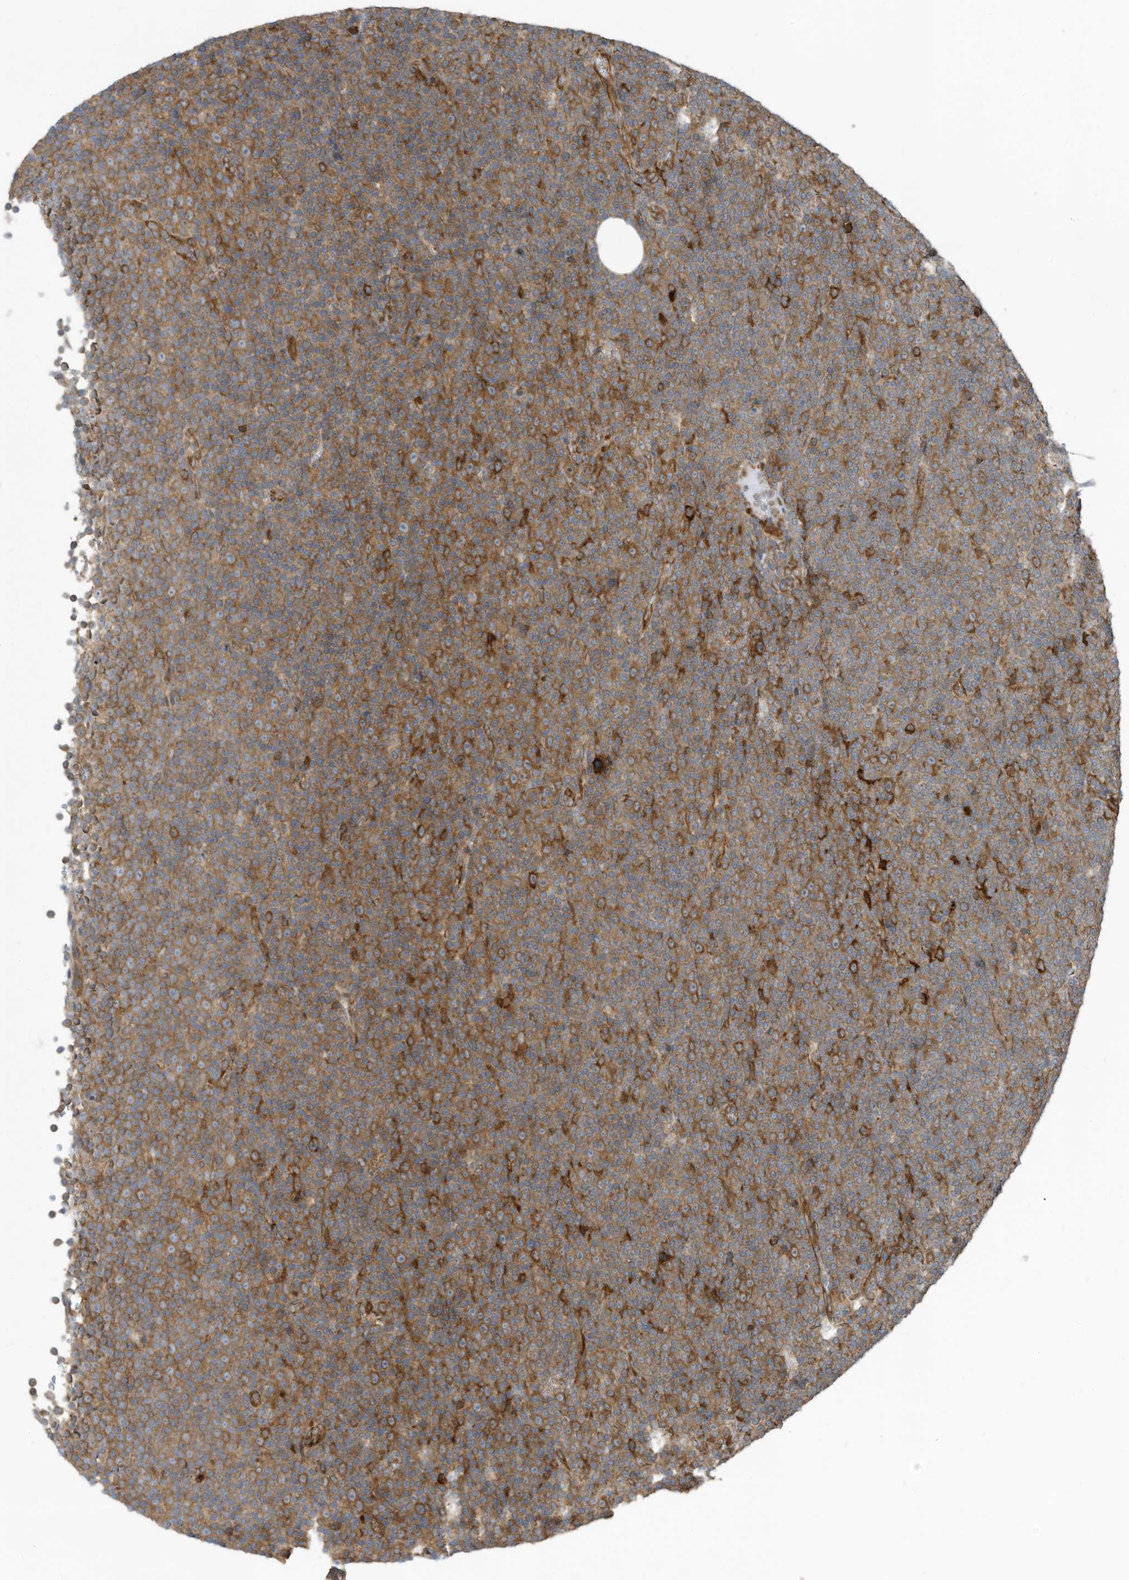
{"staining": {"intensity": "moderate", "quantity": ">75%", "location": "cytoplasmic/membranous"}, "tissue": "lymphoma", "cell_type": "Tumor cells", "image_type": "cancer", "snomed": [{"axis": "morphology", "description": "Malignant lymphoma, non-Hodgkin's type, Low grade"}, {"axis": "topography", "description": "Lymph node"}], "caption": "Human lymphoma stained for a protein (brown) shows moderate cytoplasmic/membranous positive staining in about >75% of tumor cells.", "gene": "USE1", "patient": {"sex": "female", "age": 67}}